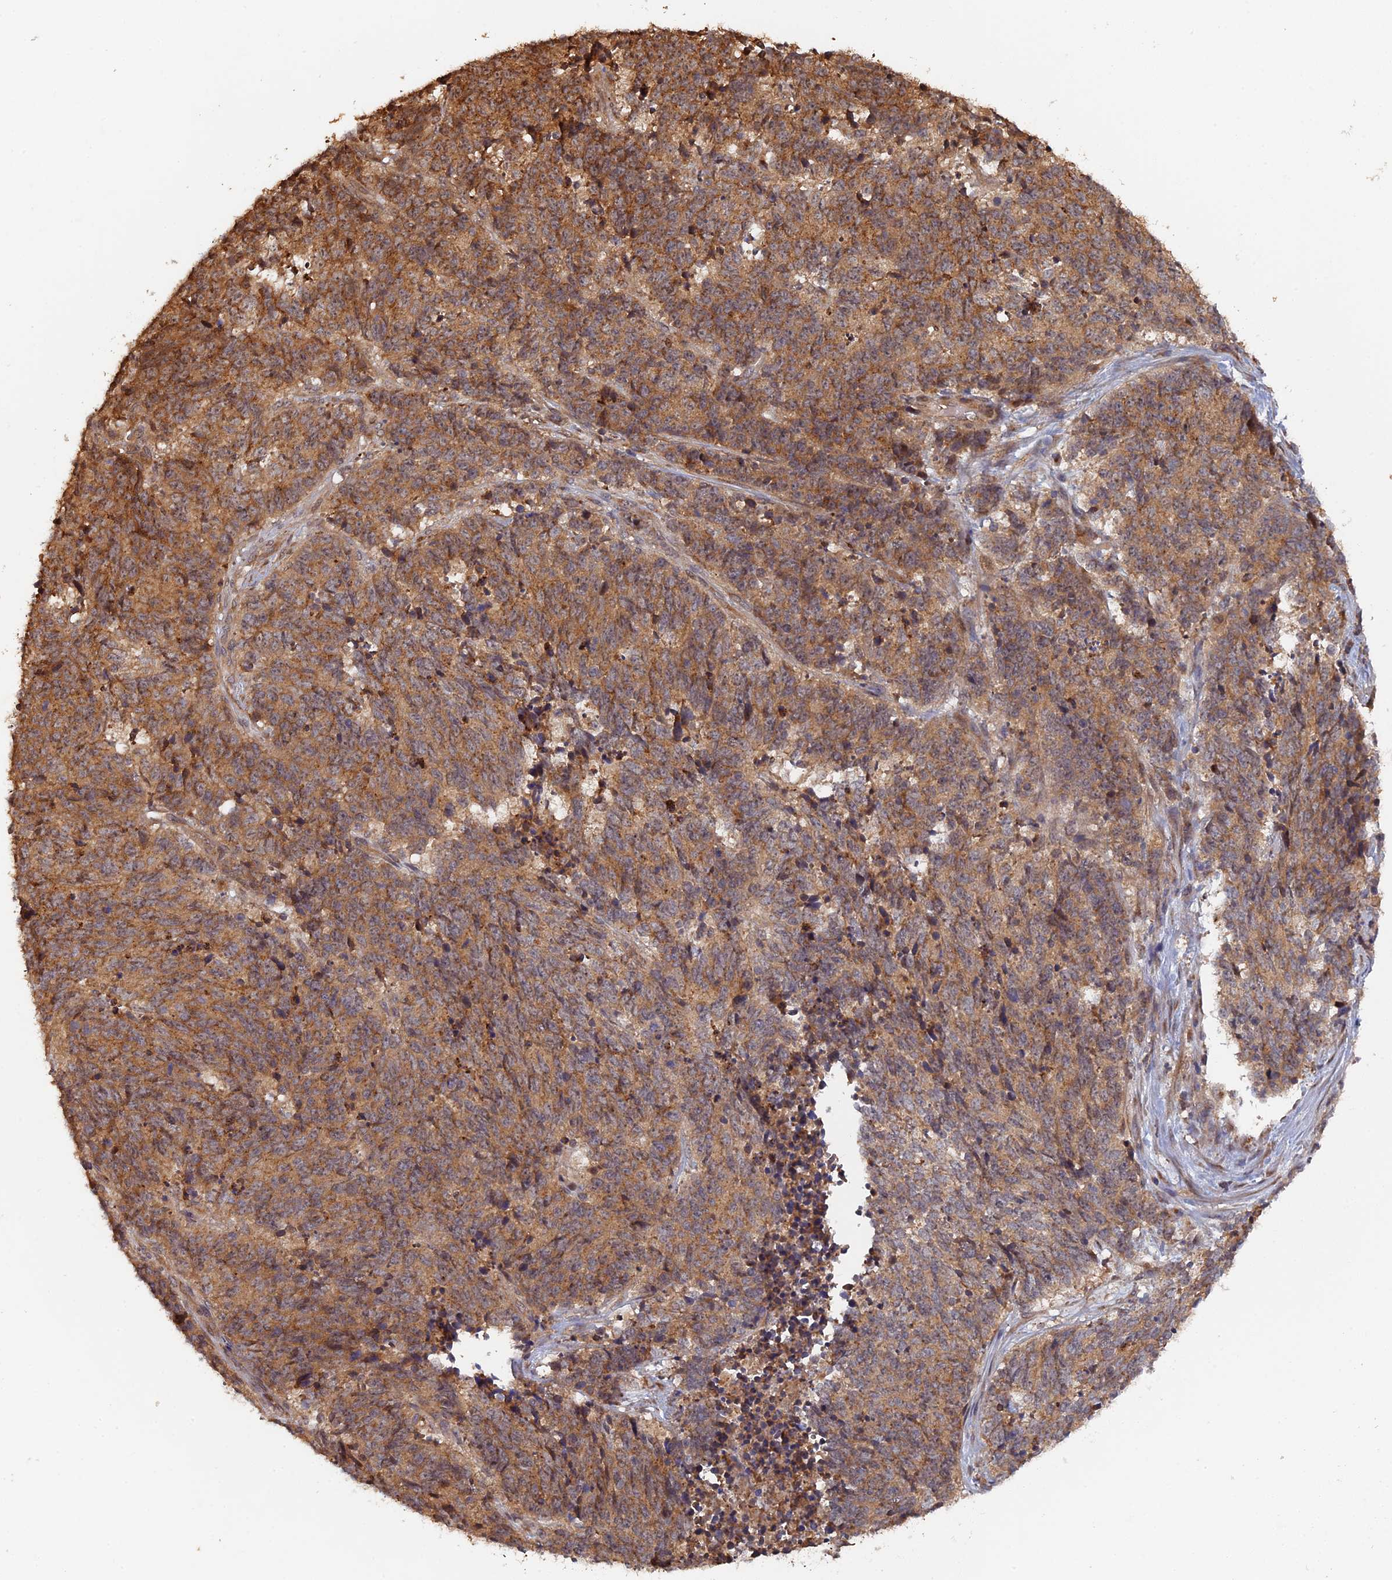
{"staining": {"intensity": "moderate", "quantity": ">75%", "location": "cytoplasmic/membranous"}, "tissue": "cervical cancer", "cell_type": "Tumor cells", "image_type": "cancer", "snomed": [{"axis": "morphology", "description": "Squamous cell carcinoma, NOS"}, {"axis": "topography", "description": "Cervix"}], "caption": "IHC of human cervical cancer exhibits medium levels of moderate cytoplasmic/membranous expression in approximately >75% of tumor cells. (IHC, brightfield microscopy, high magnification).", "gene": "VPS37C", "patient": {"sex": "female", "age": 29}}